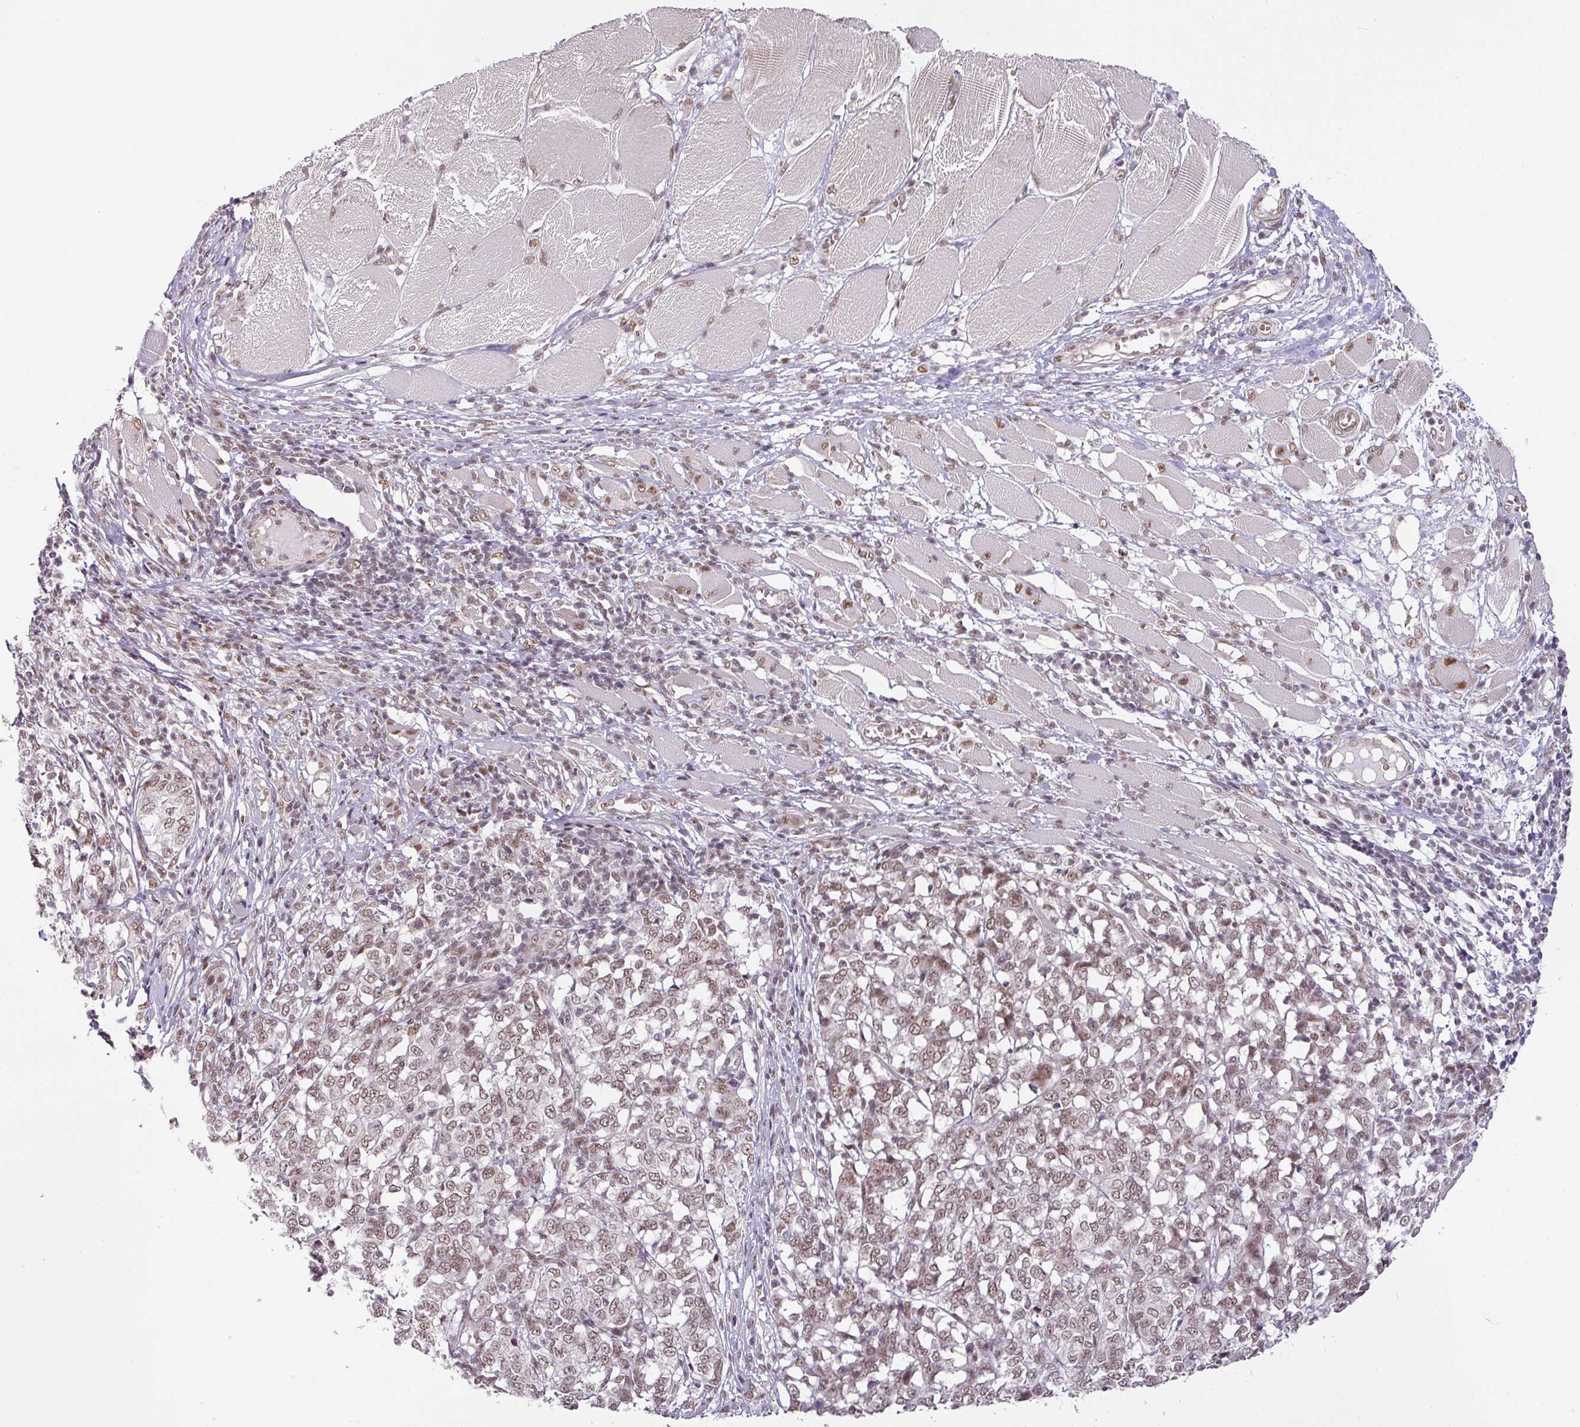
{"staining": {"intensity": "weak", "quantity": "25%-75%", "location": "nuclear"}, "tissue": "melanoma", "cell_type": "Tumor cells", "image_type": "cancer", "snomed": [{"axis": "morphology", "description": "Malignant melanoma, NOS"}, {"axis": "topography", "description": "Skin"}], "caption": "Immunohistochemistry (IHC) (DAB (3,3'-diaminobenzidine)) staining of melanoma demonstrates weak nuclear protein positivity in approximately 25%-75% of tumor cells.", "gene": "NCOA5", "patient": {"sex": "female", "age": 72}}